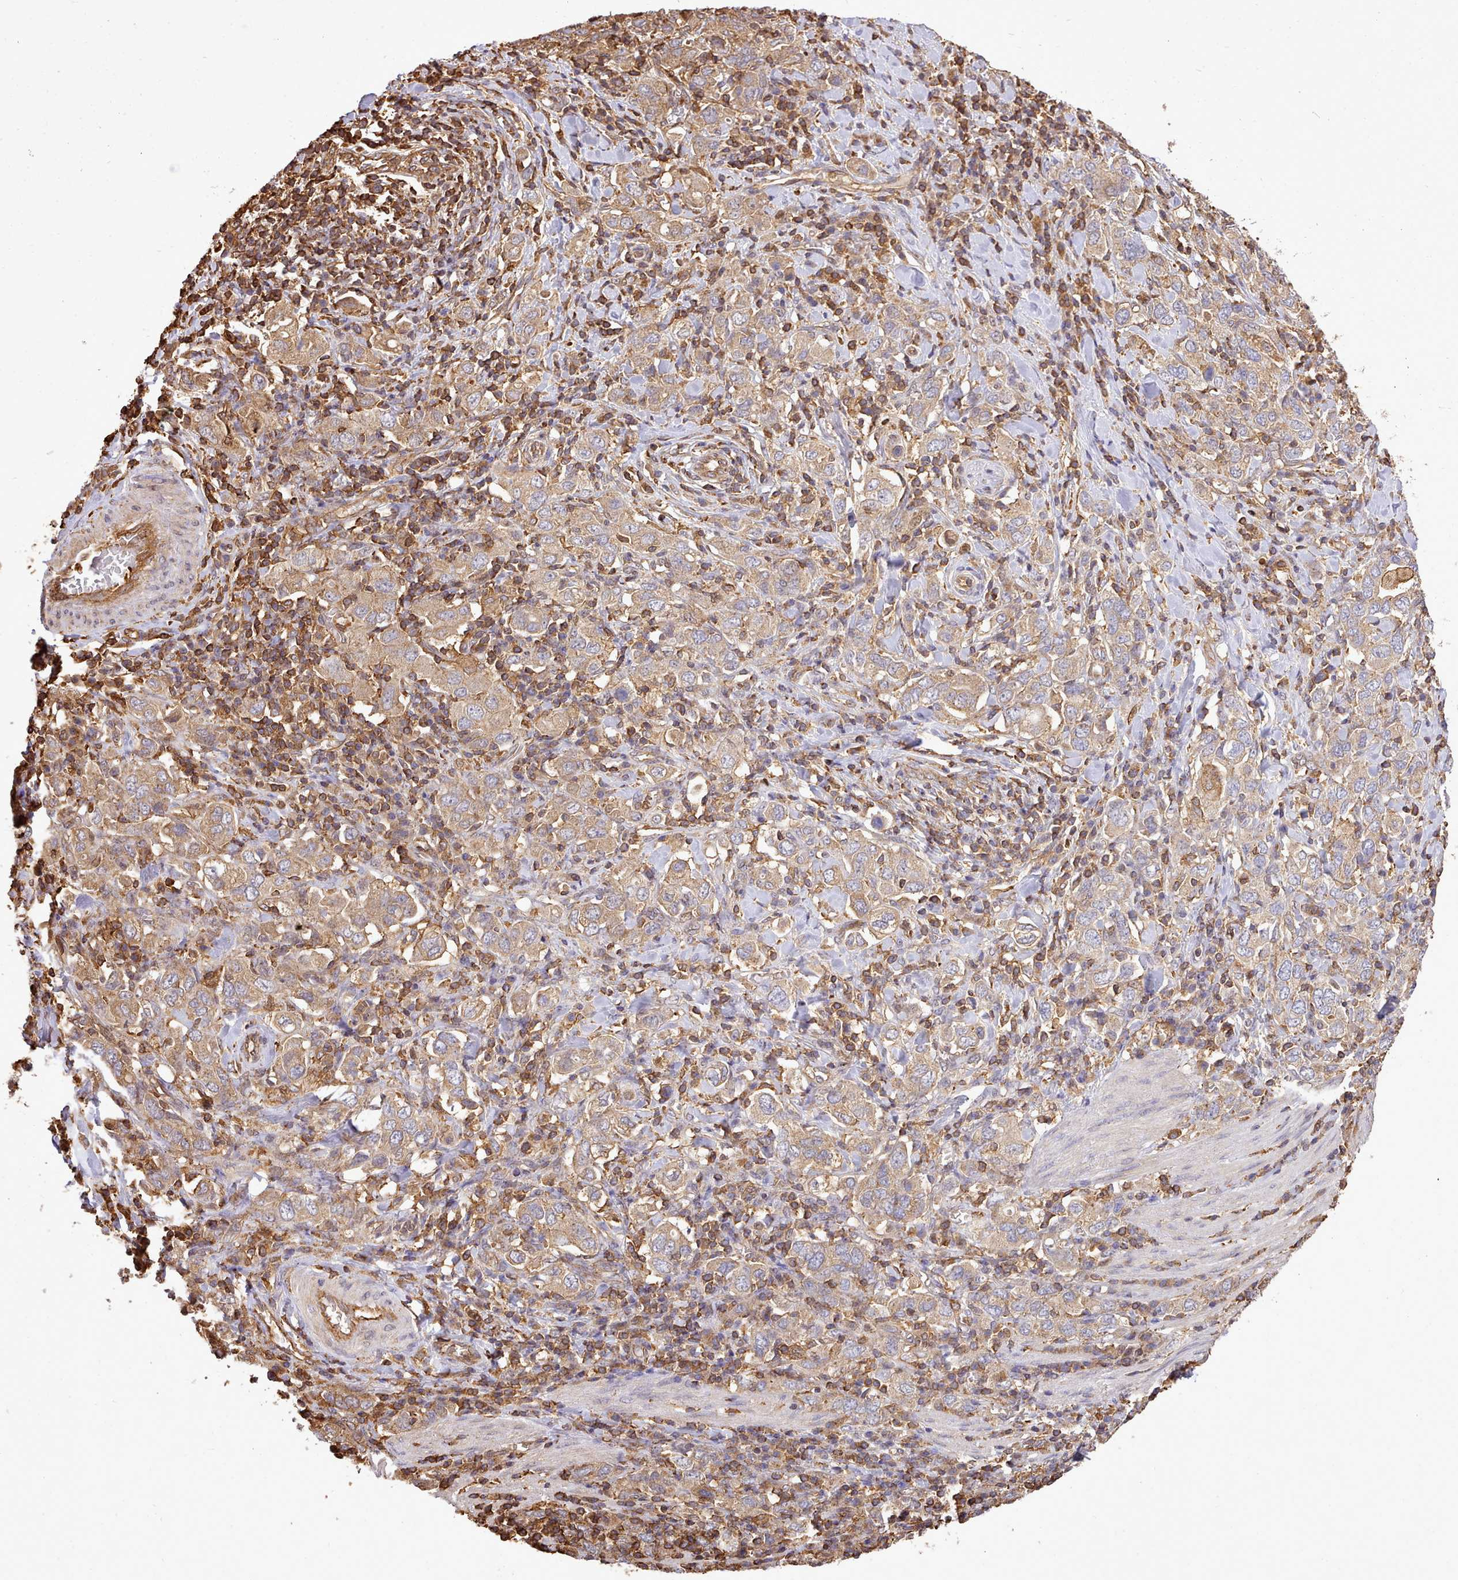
{"staining": {"intensity": "weak", "quantity": ">75%", "location": "cytoplasmic/membranous"}, "tissue": "stomach cancer", "cell_type": "Tumor cells", "image_type": "cancer", "snomed": [{"axis": "morphology", "description": "Adenocarcinoma, NOS"}, {"axis": "topography", "description": "Stomach, upper"}, {"axis": "topography", "description": "Stomach"}], "caption": "A micrograph of adenocarcinoma (stomach) stained for a protein reveals weak cytoplasmic/membranous brown staining in tumor cells.", "gene": "CAPZA1", "patient": {"sex": "male", "age": 62}}